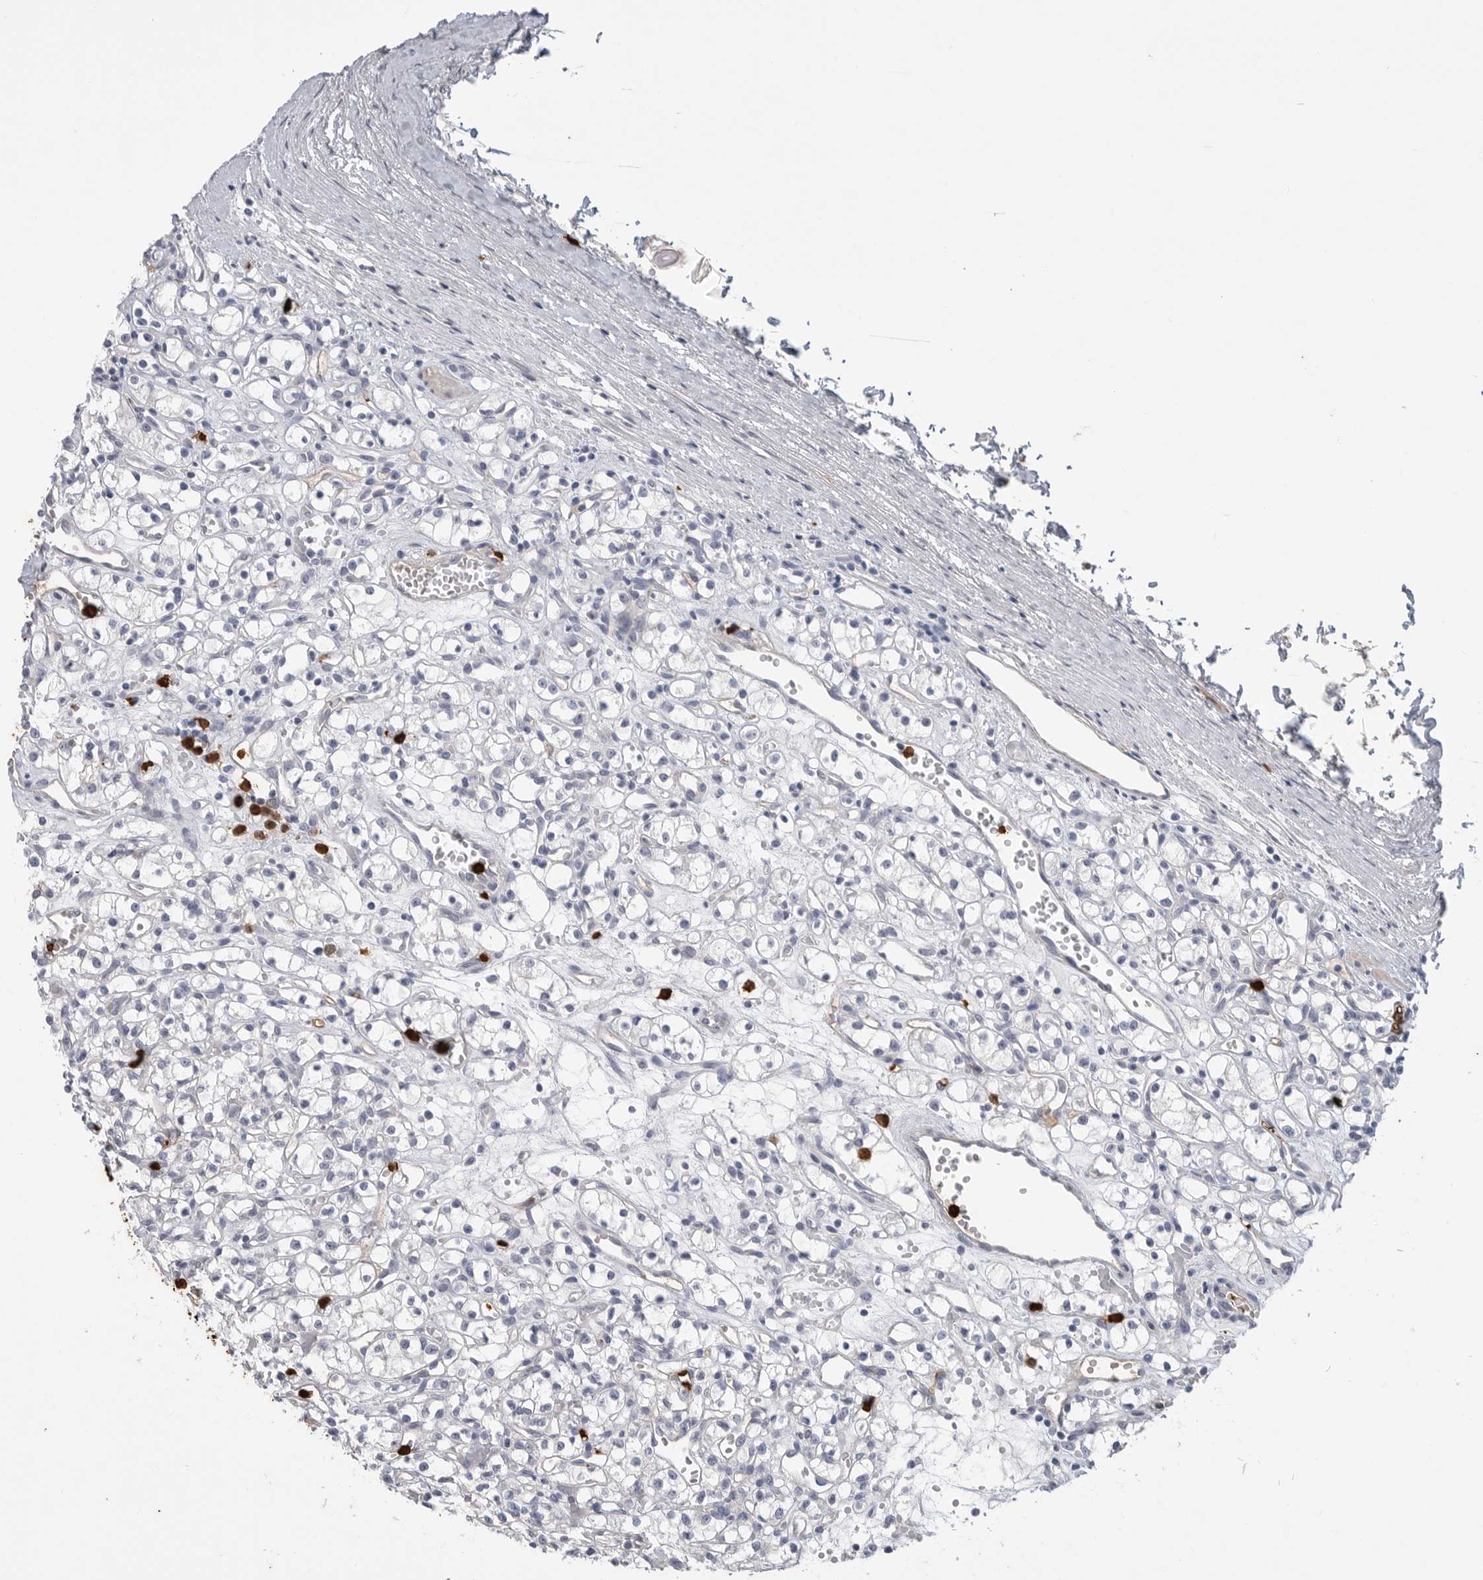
{"staining": {"intensity": "negative", "quantity": "none", "location": "none"}, "tissue": "renal cancer", "cell_type": "Tumor cells", "image_type": "cancer", "snomed": [{"axis": "morphology", "description": "Adenocarcinoma, NOS"}, {"axis": "topography", "description": "Kidney"}], "caption": "DAB immunohistochemical staining of human renal cancer displays no significant expression in tumor cells. The staining was performed using DAB (3,3'-diaminobenzidine) to visualize the protein expression in brown, while the nuclei were stained in blue with hematoxylin (Magnification: 20x).", "gene": "CYB561D1", "patient": {"sex": "female", "age": 59}}